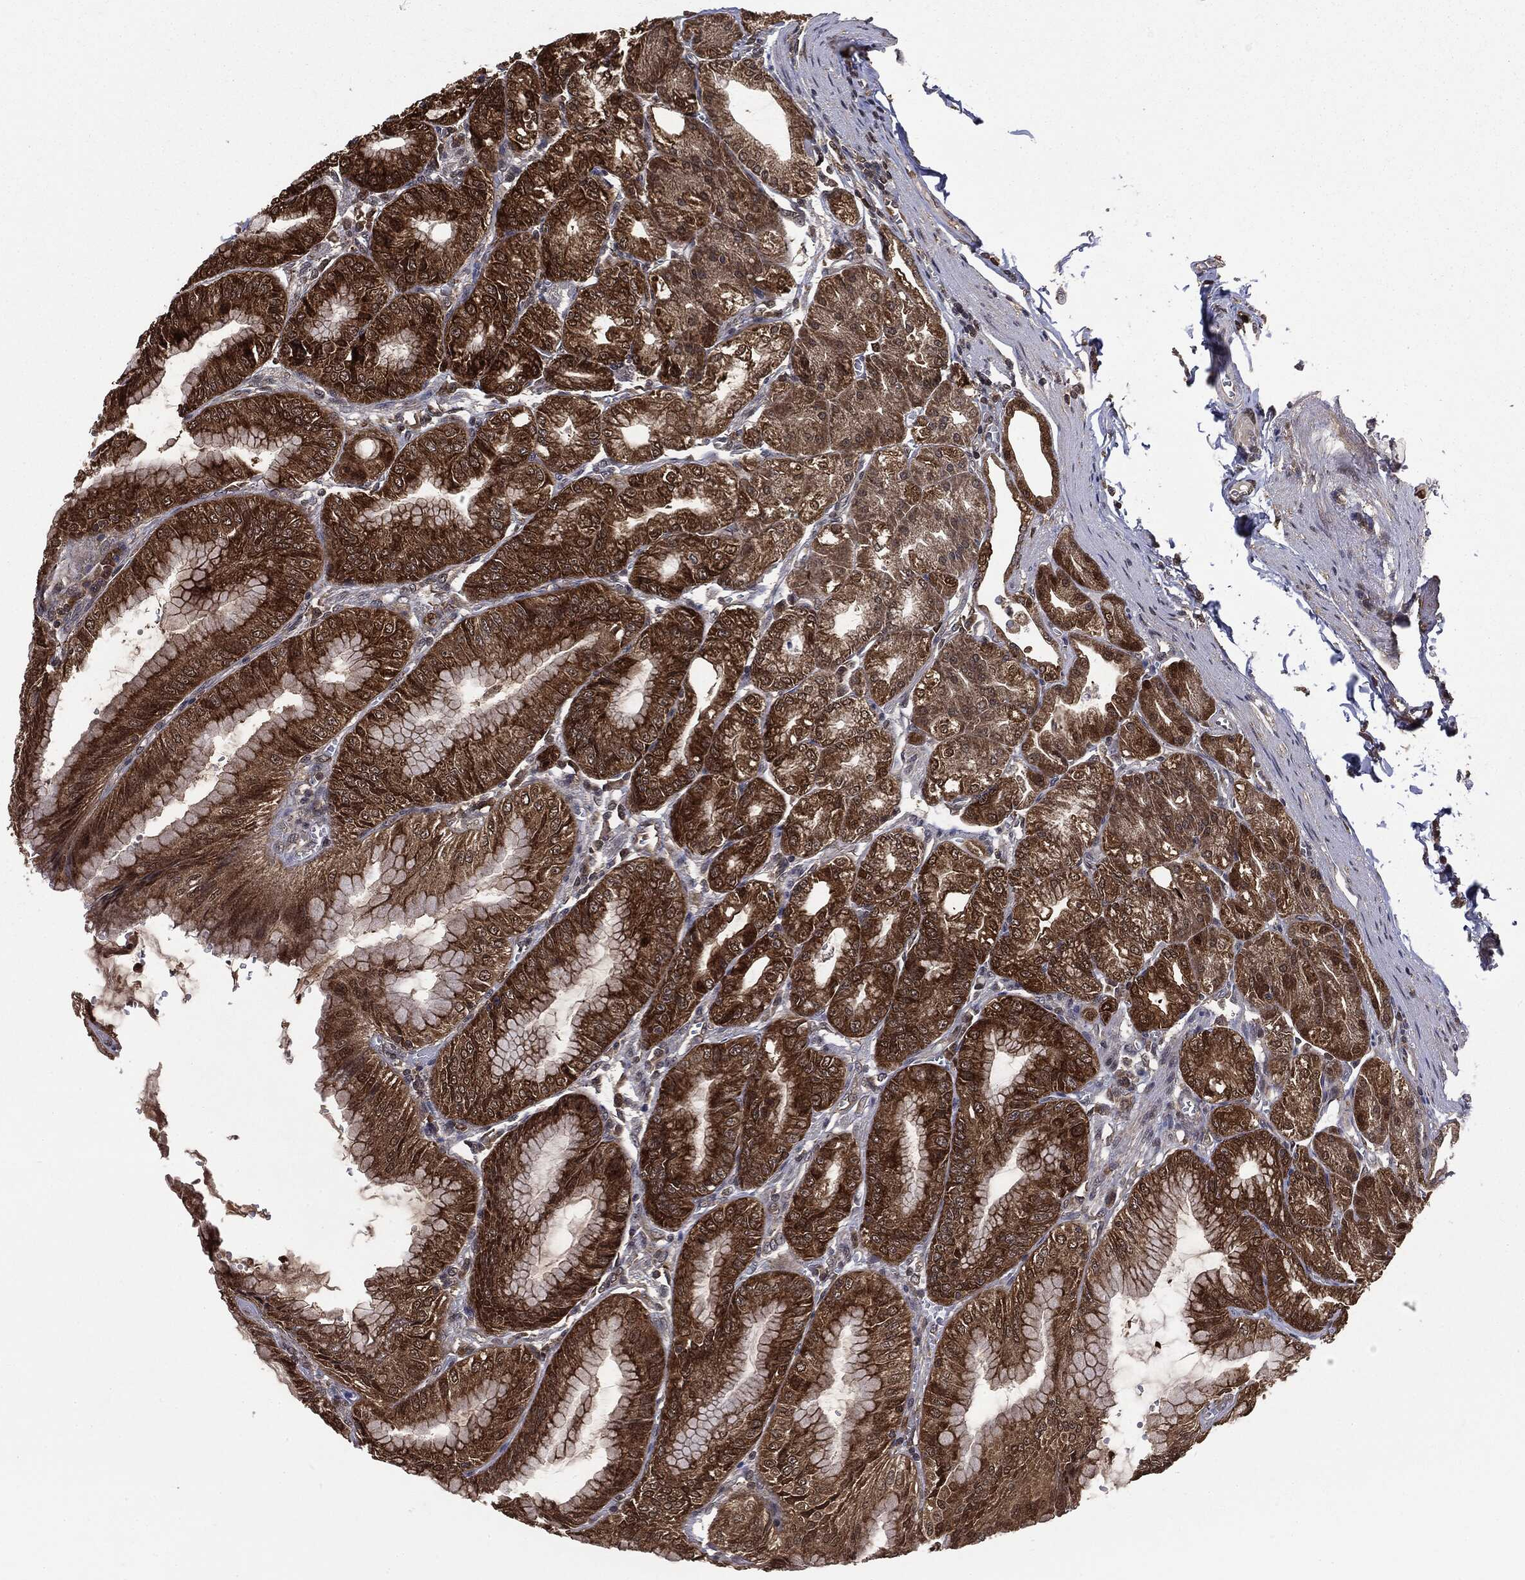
{"staining": {"intensity": "moderate", "quantity": ">75%", "location": "cytoplasmic/membranous,nuclear"}, "tissue": "stomach", "cell_type": "Glandular cells", "image_type": "normal", "snomed": [{"axis": "morphology", "description": "Normal tissue, NOS"}, {"axis": "topography", "description": "Stomach"}], "caption": "Stomach stained with IHC shows moderate cytoplasmic/membranous,nuclear expression in about >75% of glandular cells.", "gene": "GPI", "patient": {"sex": "male", "age": 71}}